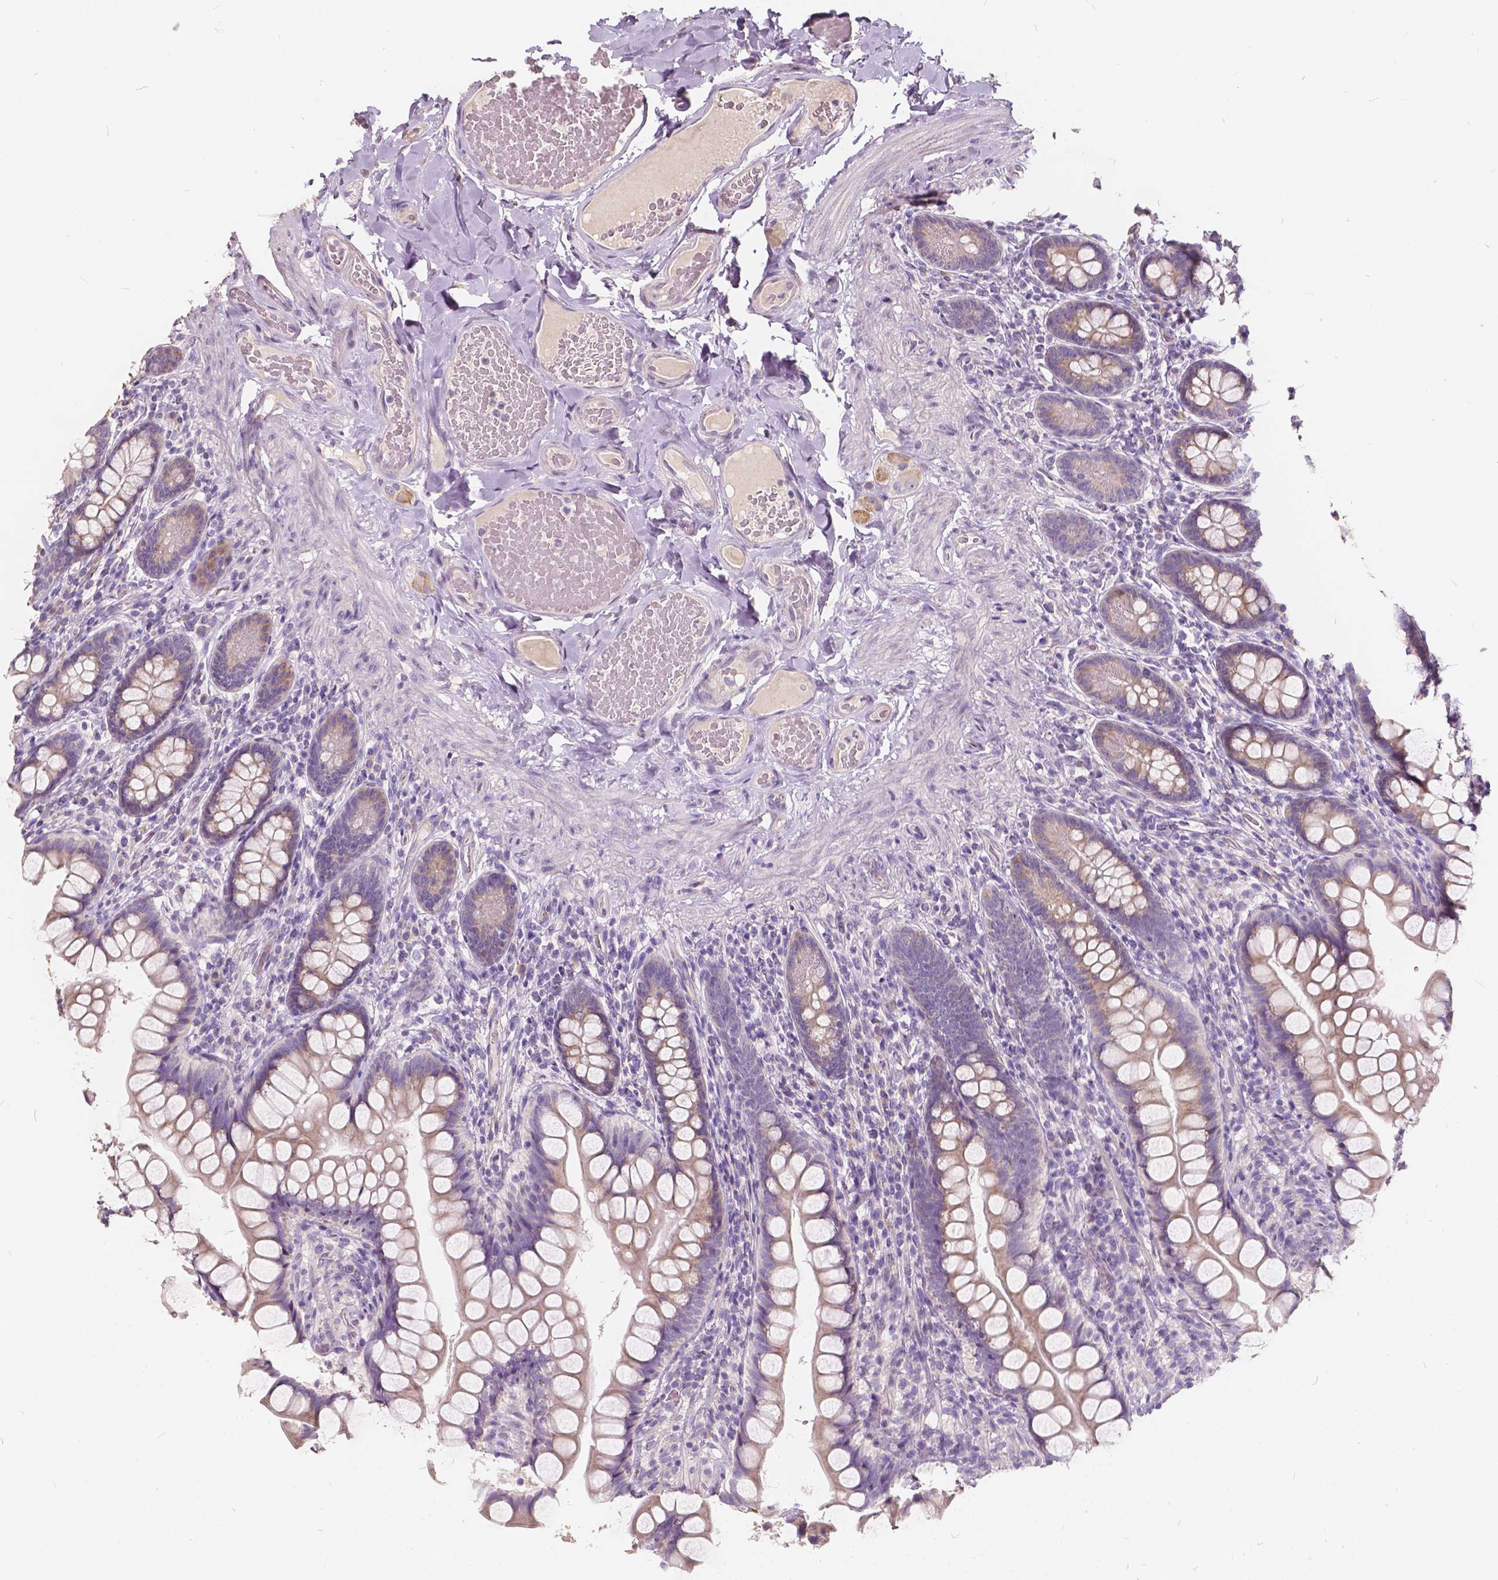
{"staining": {"intensity": "weak", "quantity": ">75%", "location": "cytoplasmic/membranous"}, "tissue": "small intestine", "cell_type": "Glandular cells", "image_type": "normal", "snomed": [{"axis": "morphology", "description": "Normal tissue, NOS"}, {"axis": "topography", "description": "Small intestine"}], "caption": "Immunohistochemical staining of normal human small intestine displays weak cytoplasmic/membranous protein expression in approximately >75% of glandular cells.", "gene": "SLC7A8", "patient": {"sex": "male", "age": 70}}